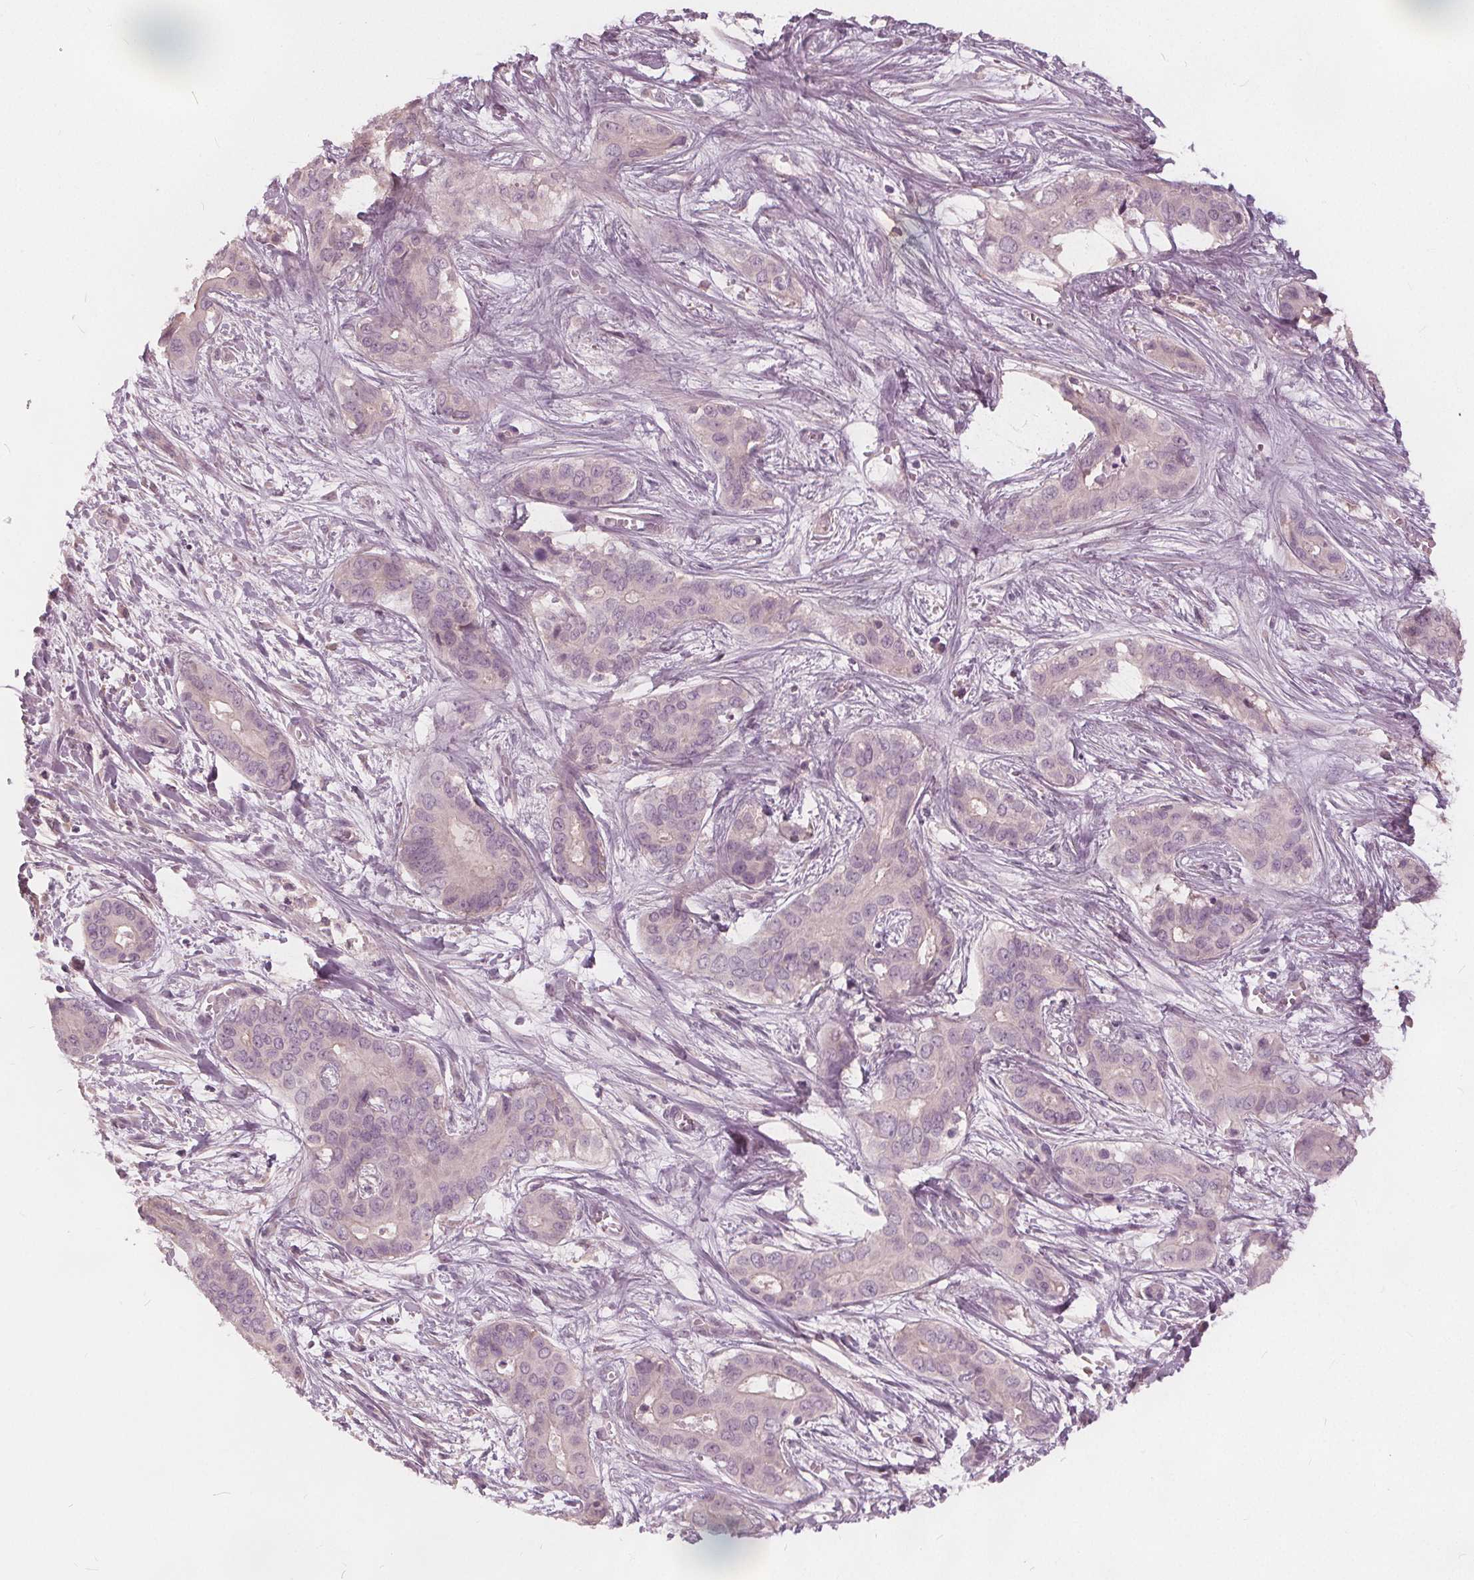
{"staining": {"intensity": "negative", "quantity": "none", "location": "none"}, "tissue": "liver cancer", "cell_type": "Tumor cells", "image_type": "cancer", "snomed": [{"axis": "morphology", "description": "Cholangiocarcinoma"}, {"axis": "topography", "description": "Liver"}], "caption": "Protein analysis of cholangiocarcinoma (liver) displays no significant positivity in tumor cells.", "gene": "KLK13", "patient": {"sex": "female", "age": 65}}